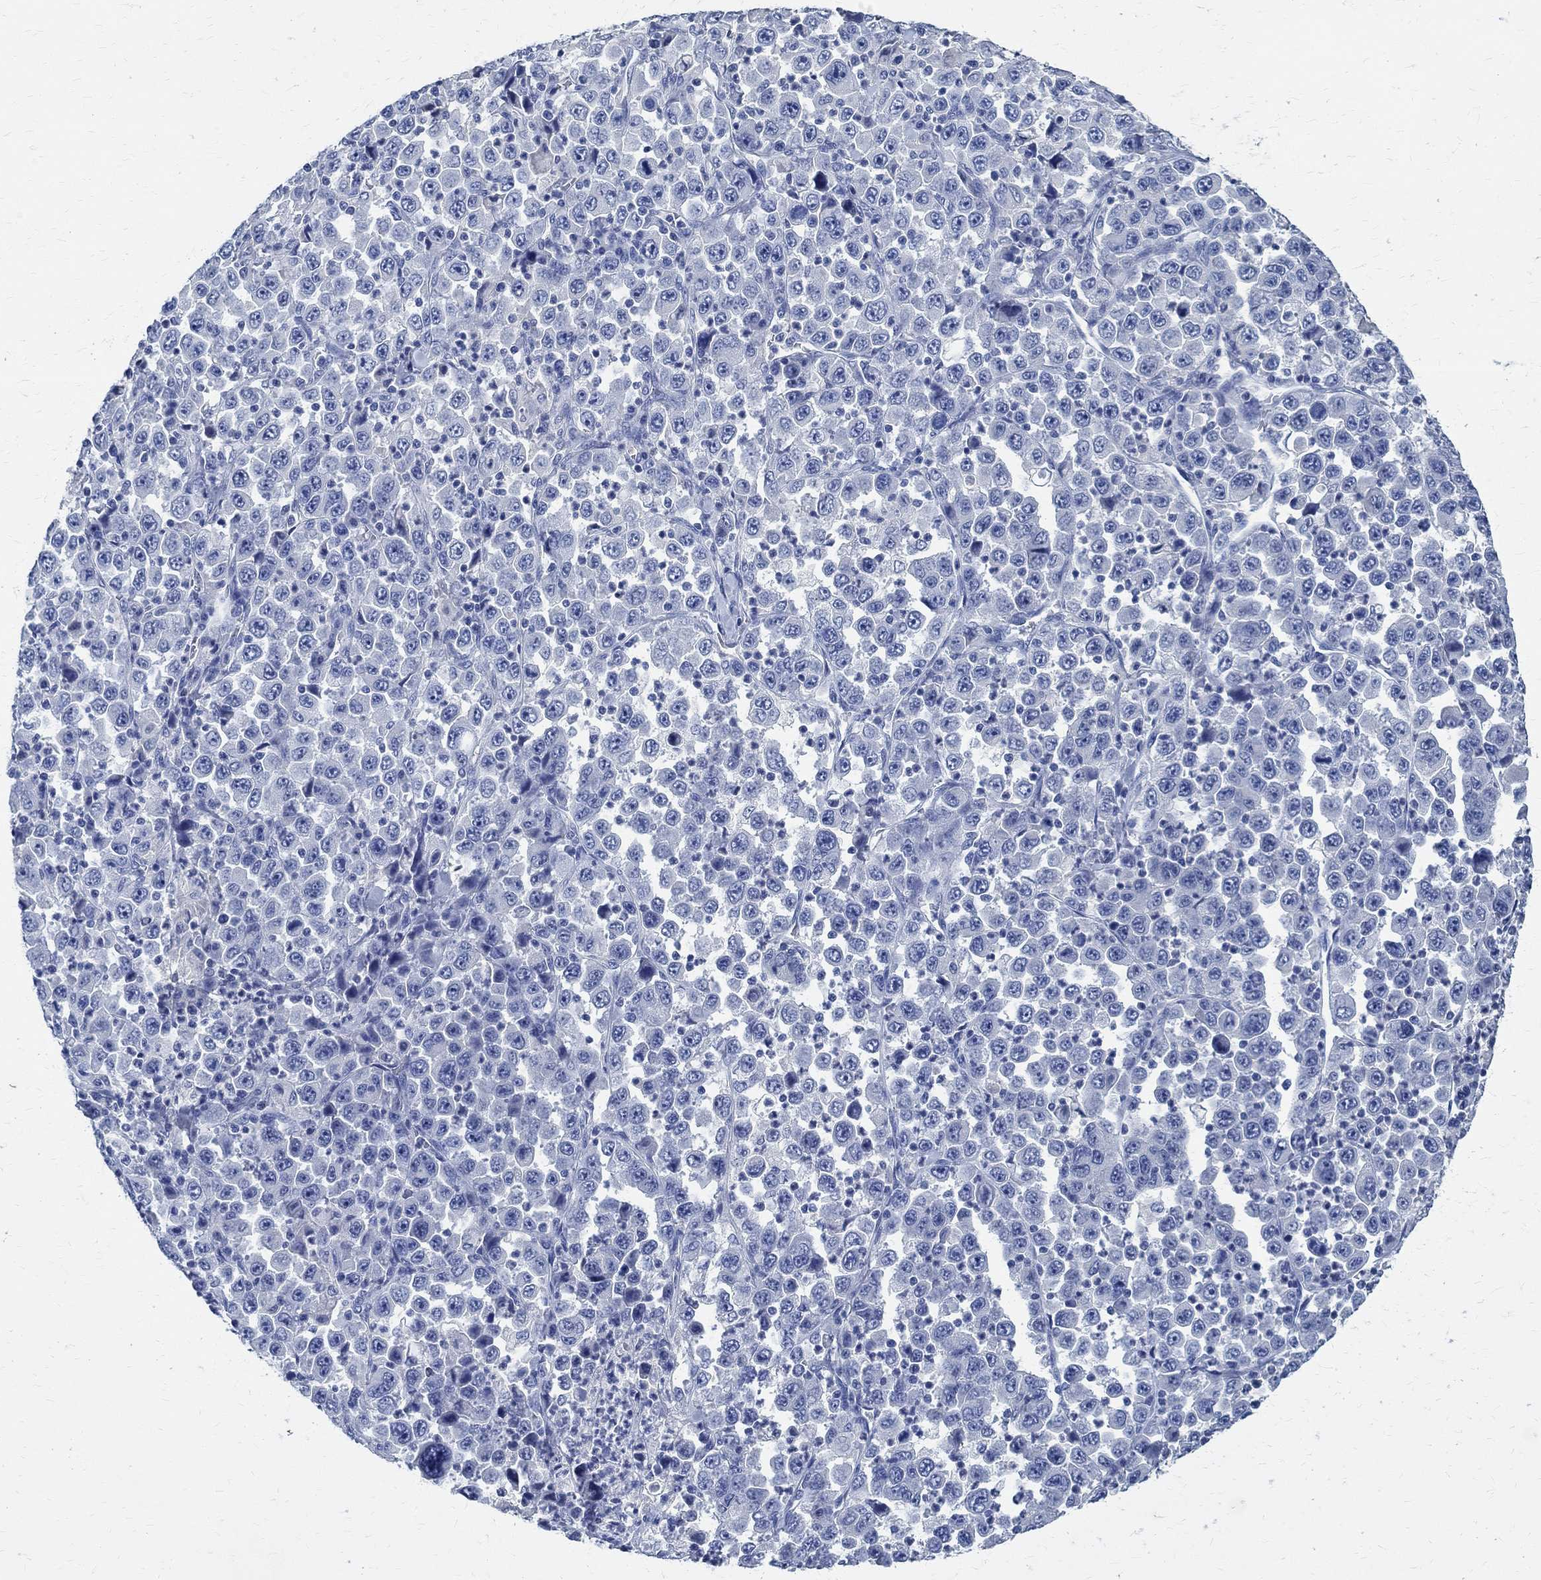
{"staining": {"intensity": "negative", "quantity": "none", "location": "none"}, "tissue": "stomach cancer", "cell_type": "Tumor cells", "image_type": "cancer", "snomed": [{"axis": "morphology", "description": "Normal tissue, NOS"}, {"axis": "morphology", "description": "Adenocarcinoma, NOS"}, {"axis": "topography", "description": "Stomach, upper"}, {"axis": "topography", "description": "Stomach"}], "caption": "High magnification brightfield microscopy of adenocarcinoma (stomach) stained with DAB (3,3'-diaminobenzidine) (brown) and counterstained with hematoxylin (blue): tumor cells show no significant positivity.", "gene": "PRX", "patient": {"sex": "male", "age": 59}}